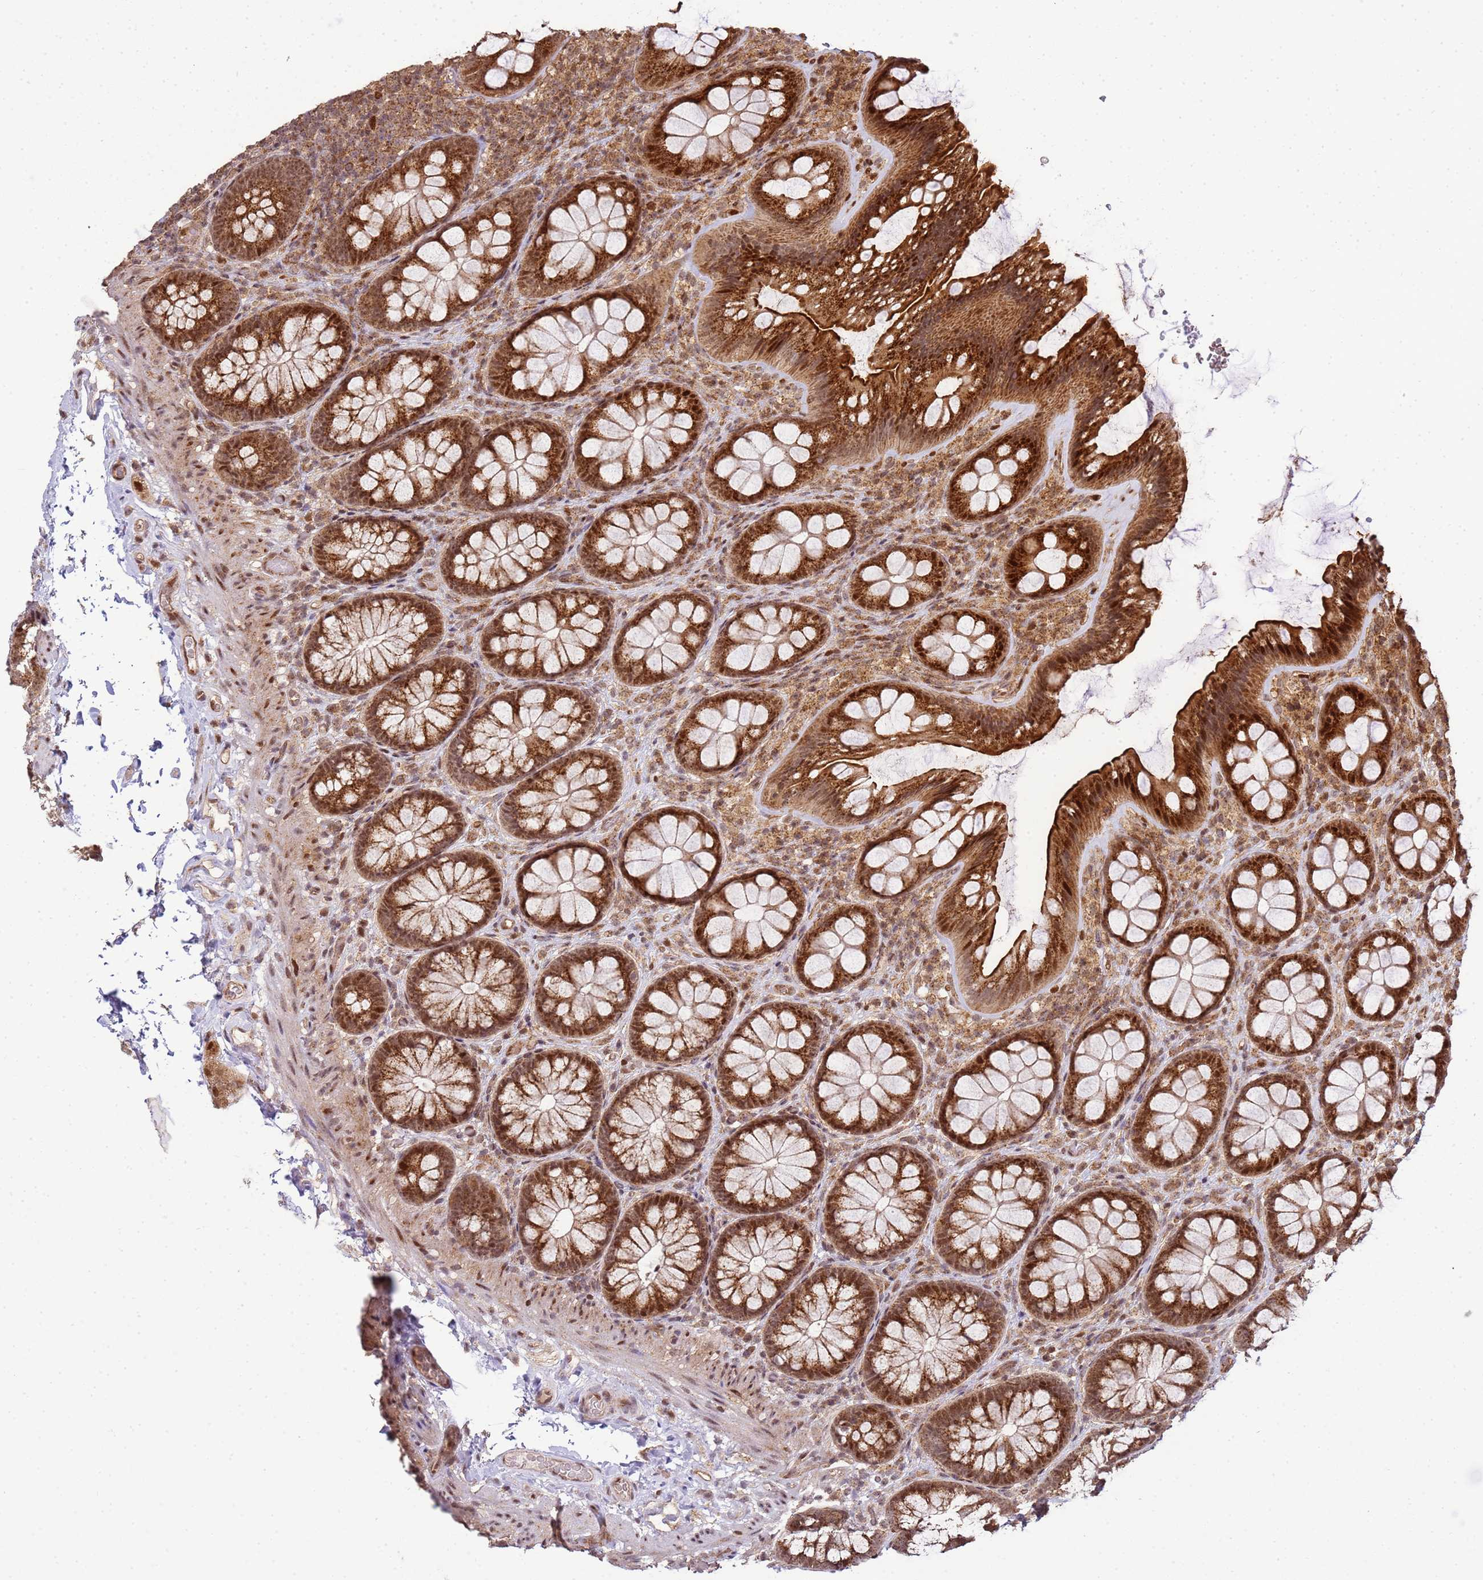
{"staining": {"intensity": "moderate", "quantity": ">75%", "location": "cytoplasmic/membranous,nuclear"}, "tissue": "colon", "cell_type": "Endothelial cells", "image_type": "normal", "snomed": [{"axis": "morphology", "description": "Normal tissue, NOS"}, {"axis": "topography", "description": "Colon"}], "caption": "Normal colon exhibits moderate cytoplasmic/membranous,nuclear expression in about >75% of endothelial cells.", "gene": "PEX14", "patient": {"sex": "male", "age": 46}}